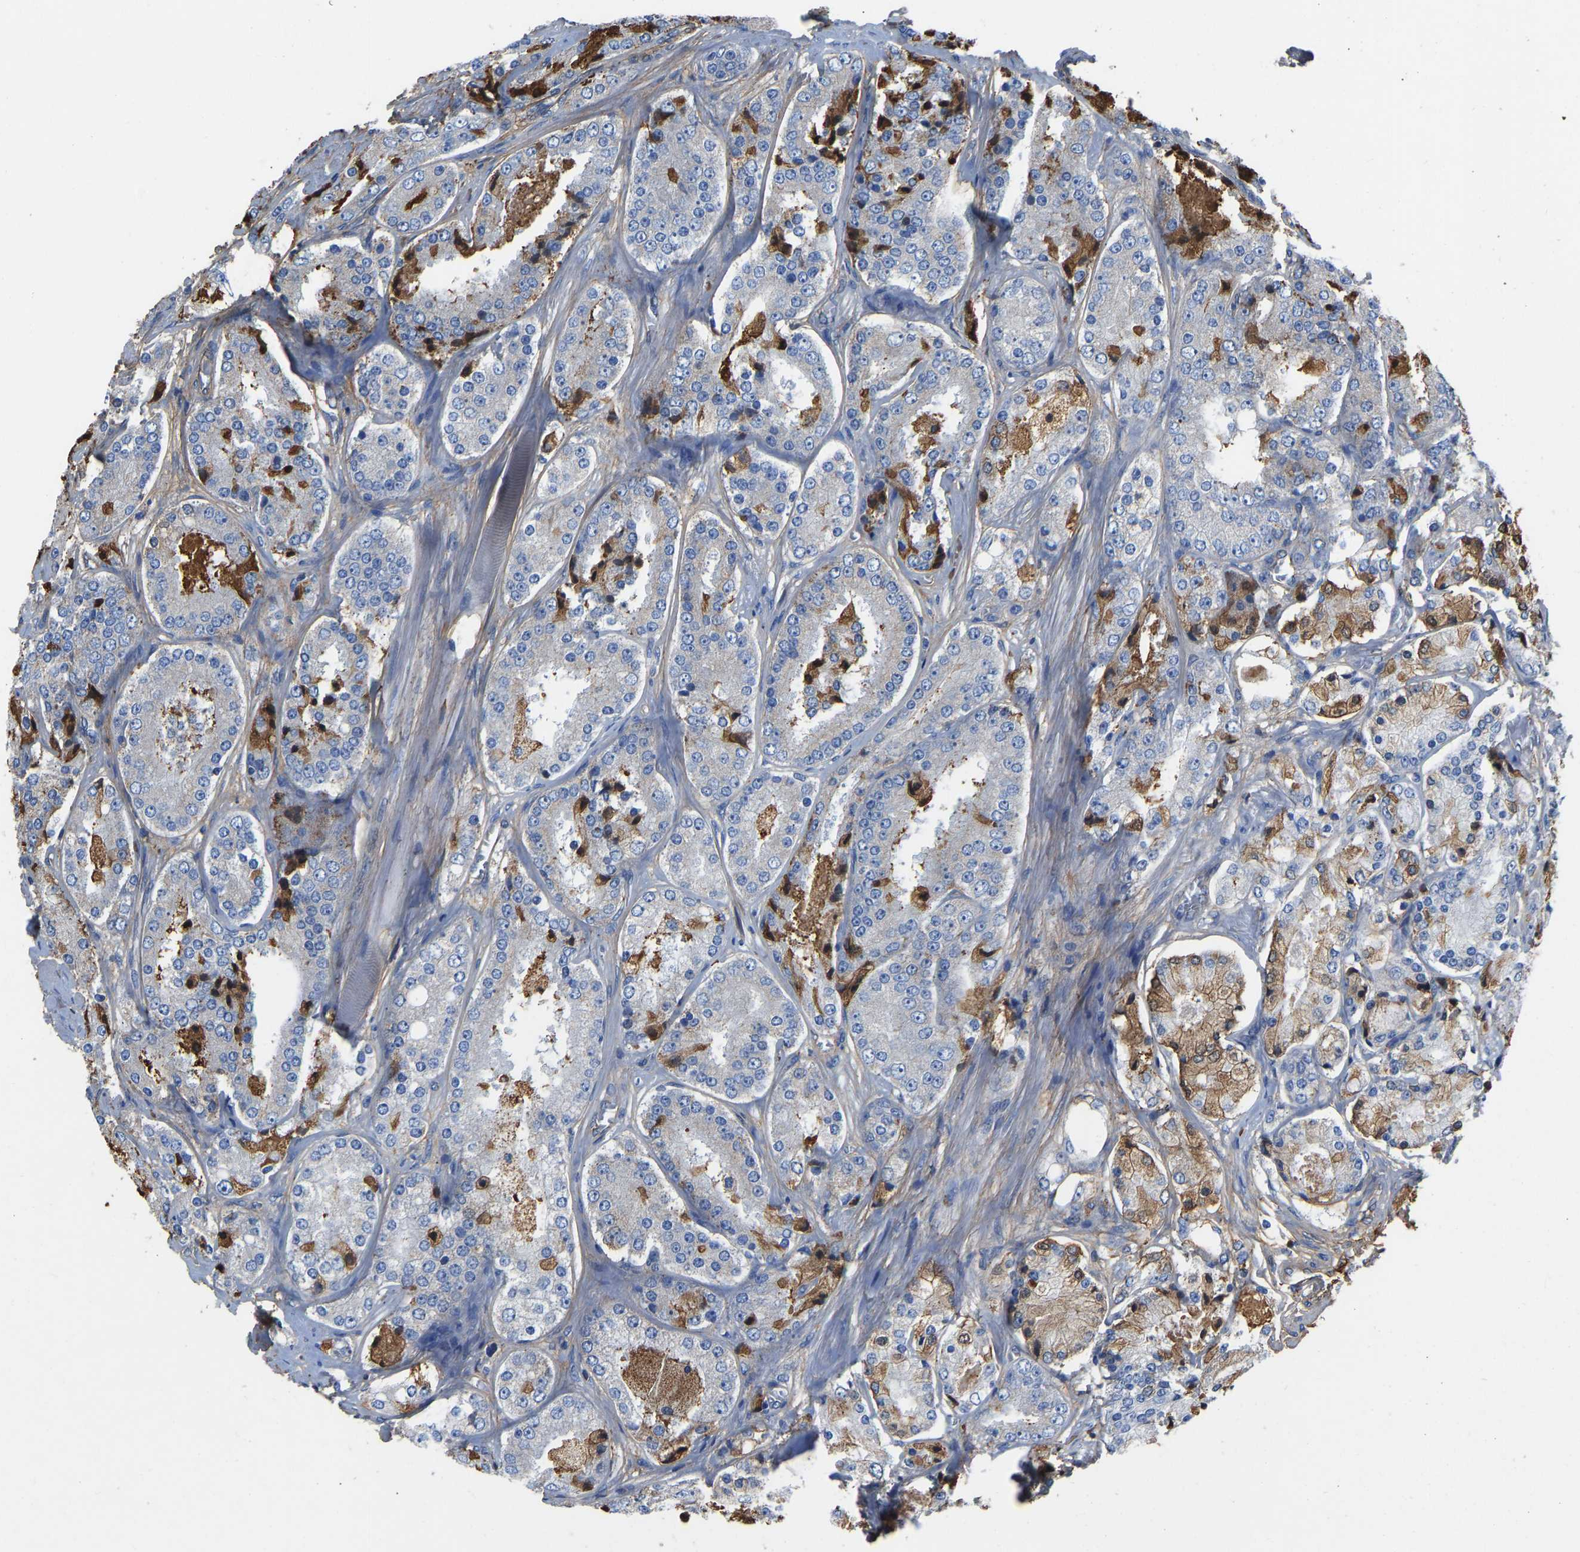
{"staining": {"intensity": "moderate", "quantity": "<25%", "location": "cytoplasmic/membranous"}, "tissue": "prostate cancer", "cell_type": "Tumor cells", "image_type": "cancer", "snomed": [{"axis": "morphology", "description": "Adenocarcinoma, High grade"}, {"axis": "topography", "description": "Prostate"}], "caption": "DAB immunohistochemical staining of prostate cancer (adenocarcinoma (high-grade)) displays moderate cytoplasmic/membranous protein positivity in approximately <25% of tumor cells.", "gene": "HSPG2", "patient": {"sex": "male", "age": 65}}